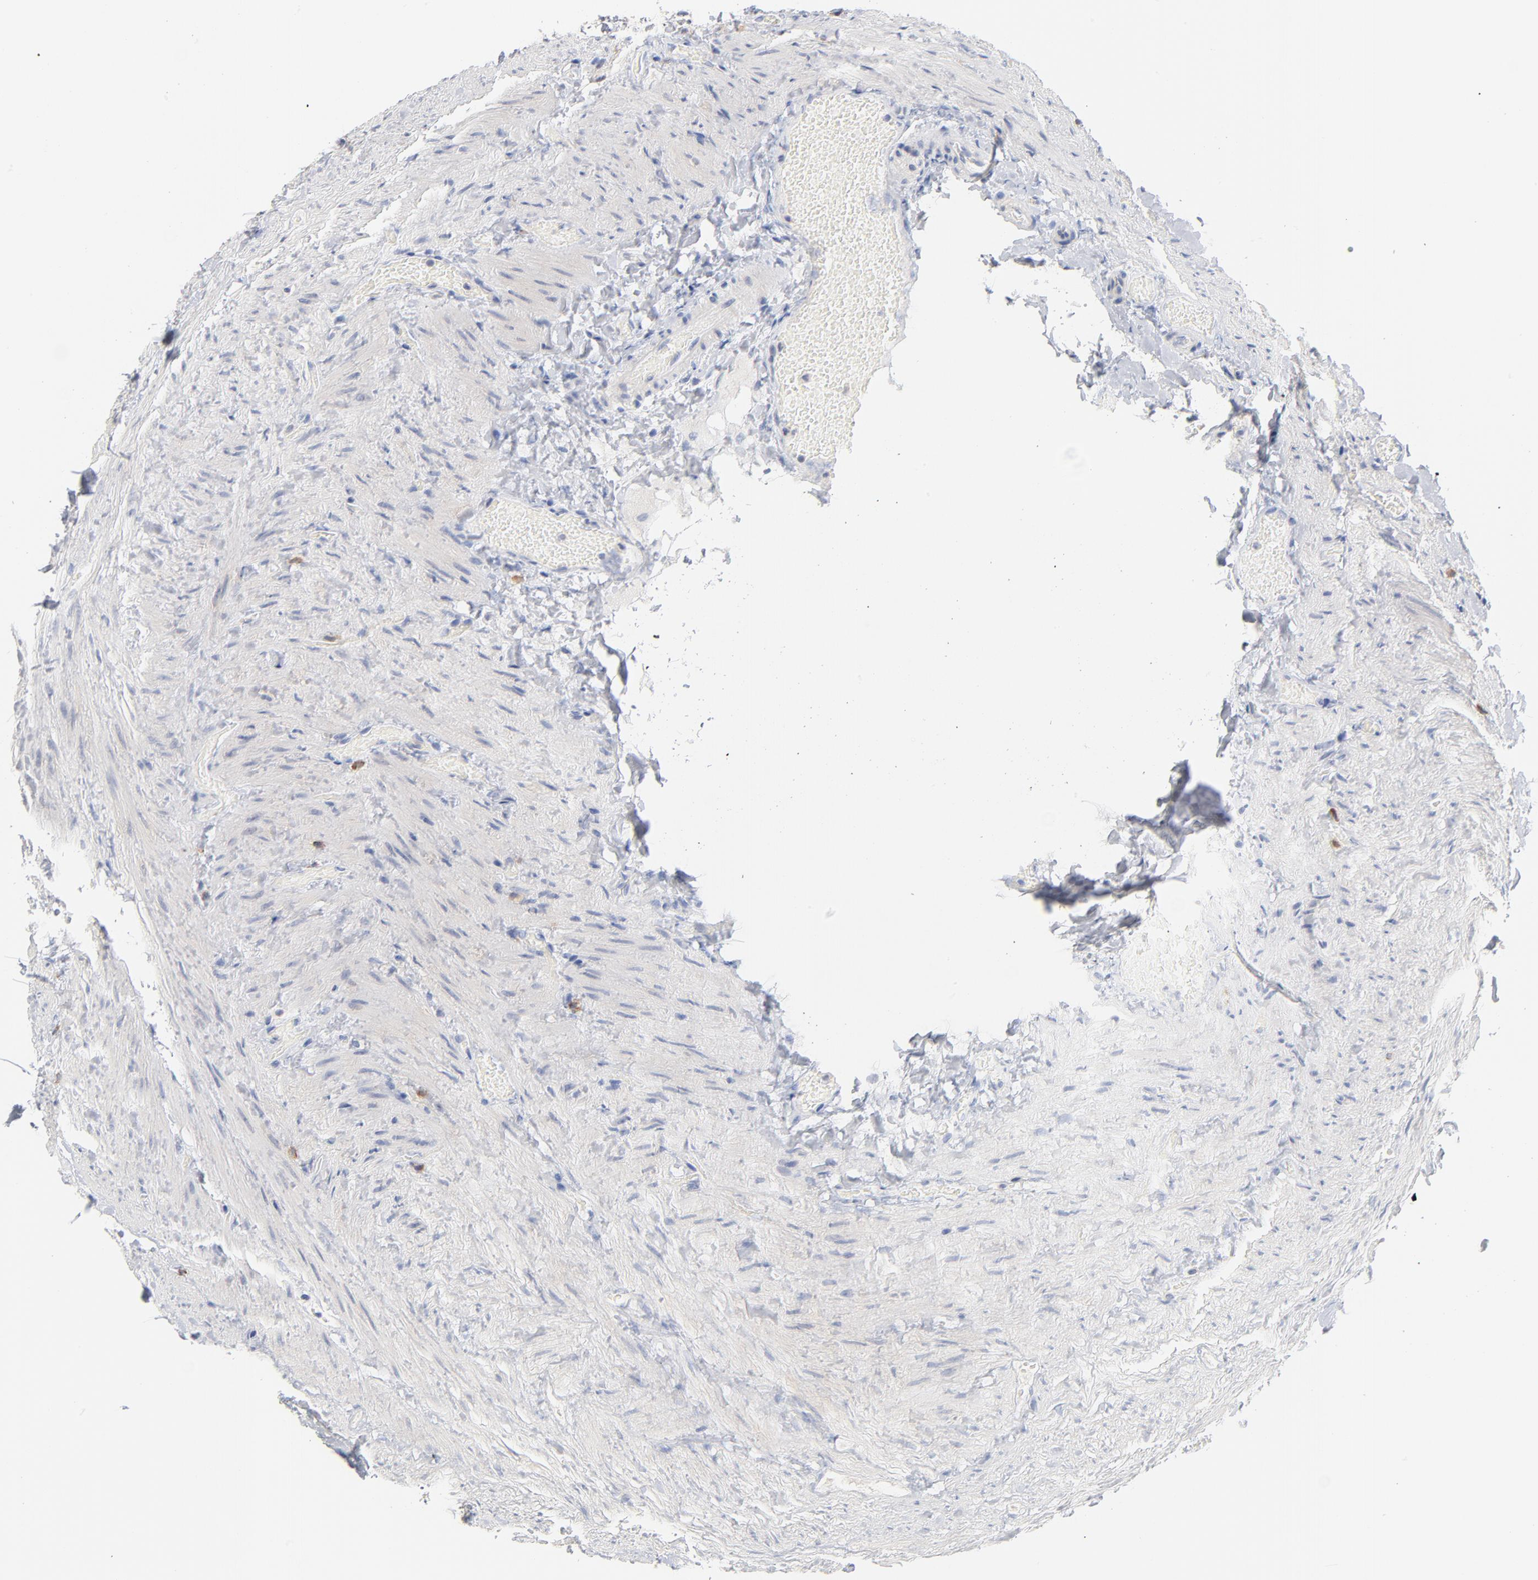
{"staining": {"intensity": "weak", "quantity": ">75%", "location": "cytoplasmic/membranous"}, "tissue": "gallbladder", "cell_type": "Glandular cells", "image_type": "normal", "snomed": [{"axis": "morphology", "description": "Normal tissue, NOS"}, {"axis": "topography", "description": "Gallbladder"}], "caption": "Immunohistochemical staining of benign human gallbladder demonstrates weak cytoplasmic/membranous protein positivity in about >75% of glandular cells. The staining is performed using DAB (3,3'-diaminobenzidine) brown chromogen to label protein expression. The nuclei are counter-stained blue using hematoxylin.", "gene": "DNAL4", "patient": {"sex": "female", "age": 24}}